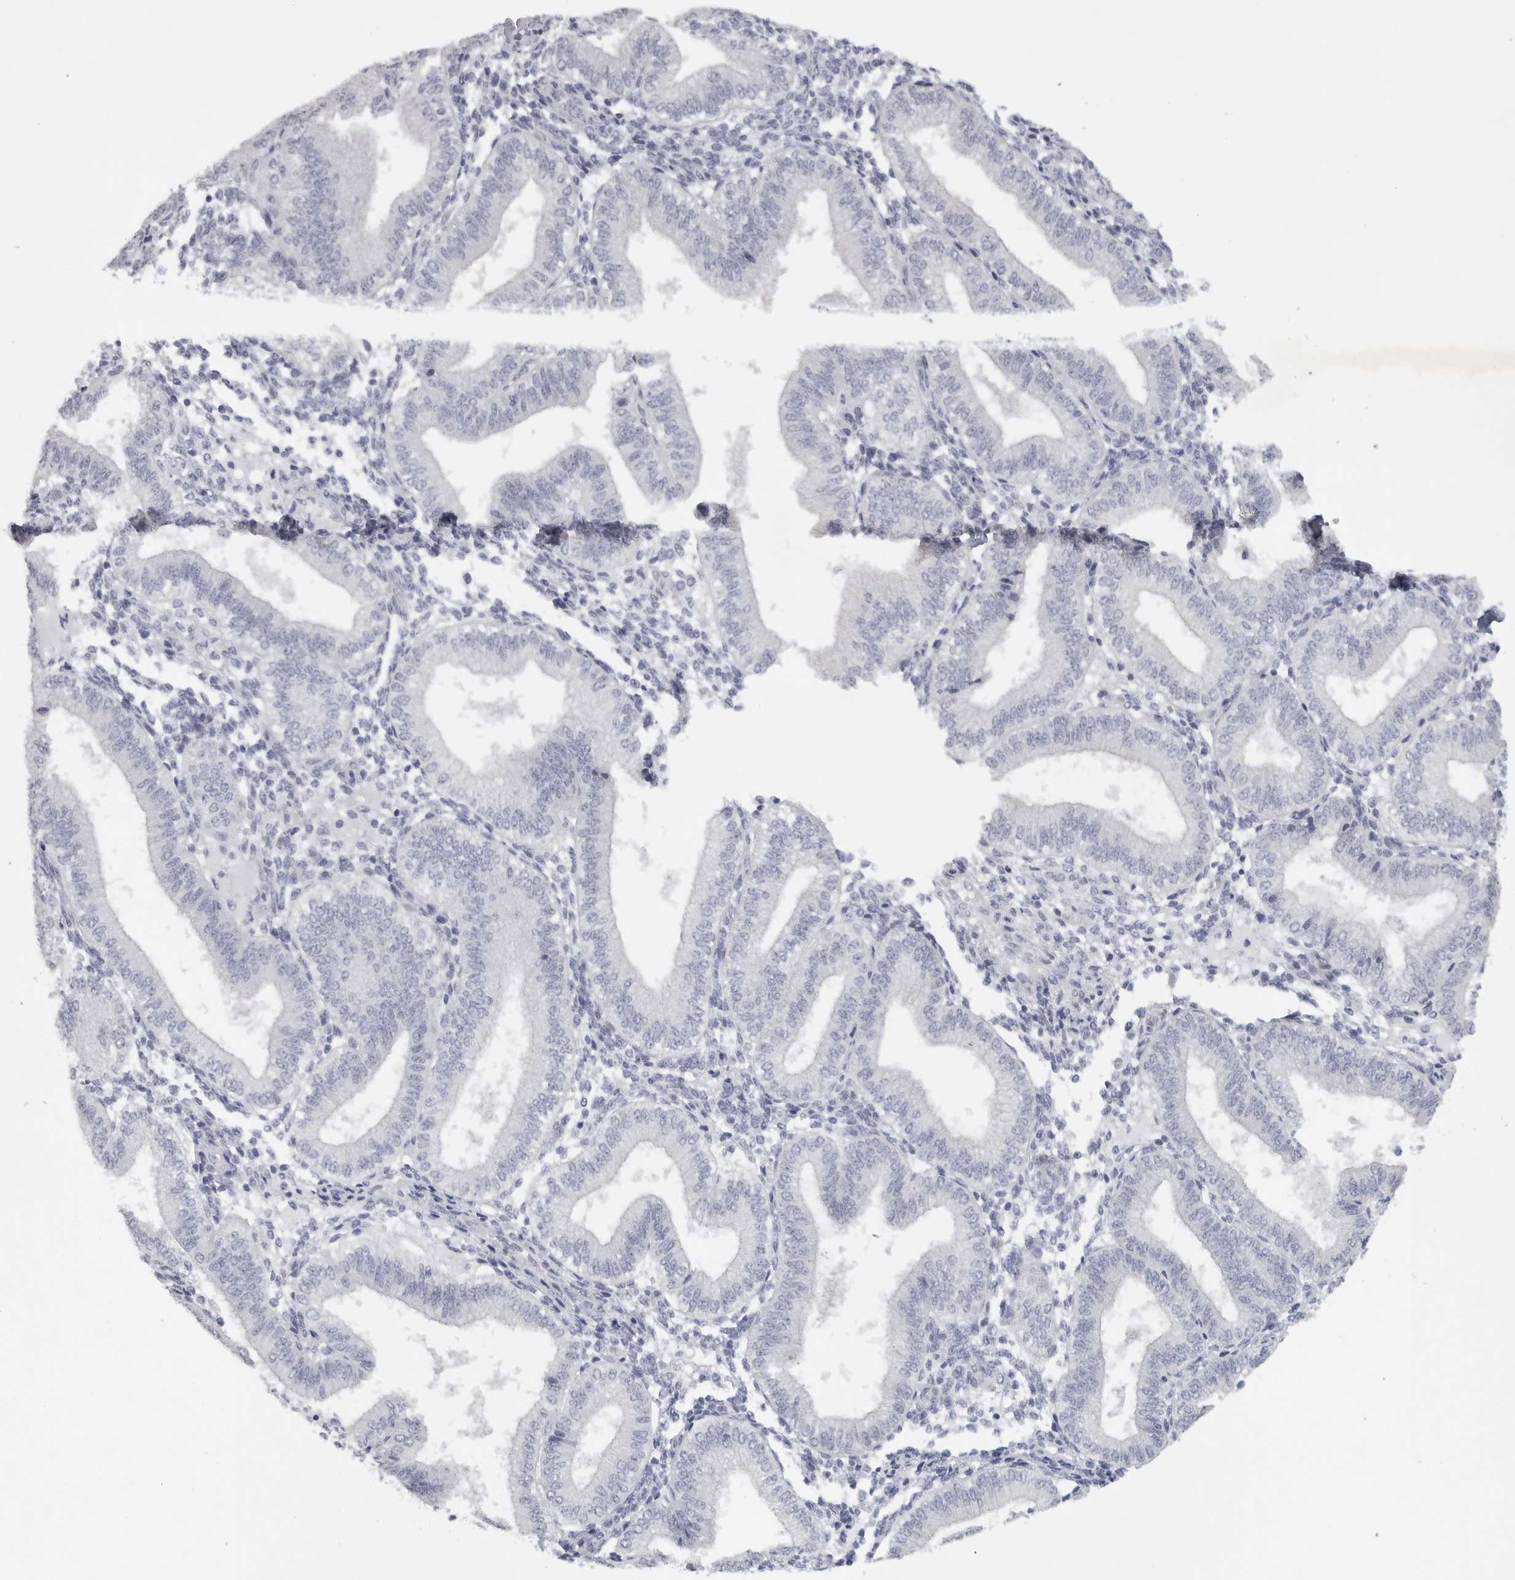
{"staining": {"intensity": "negative", "quantity": "none", "location": "none"}, "tissue": "endometrium", "cell_type": "Cells in endometrial stroma", "image_type": "normal", "snomed": [{"axis": "morphology", "description": "Normal tissue, NOS"}, {"axis": "topography", "description": "Endometrium"}], "caption": "Normal endometrium was stained to show a protein in brown. There is no significant expression in cells in endometrial stroma. Brightfield microscopy of IHC stained with DAB (3,3'-diaminobenzidine) (brown) and hematoxylin (blue), captured at high magnification.", "gene": "TNR", "patient": {"sex": "female", "age": 39}}